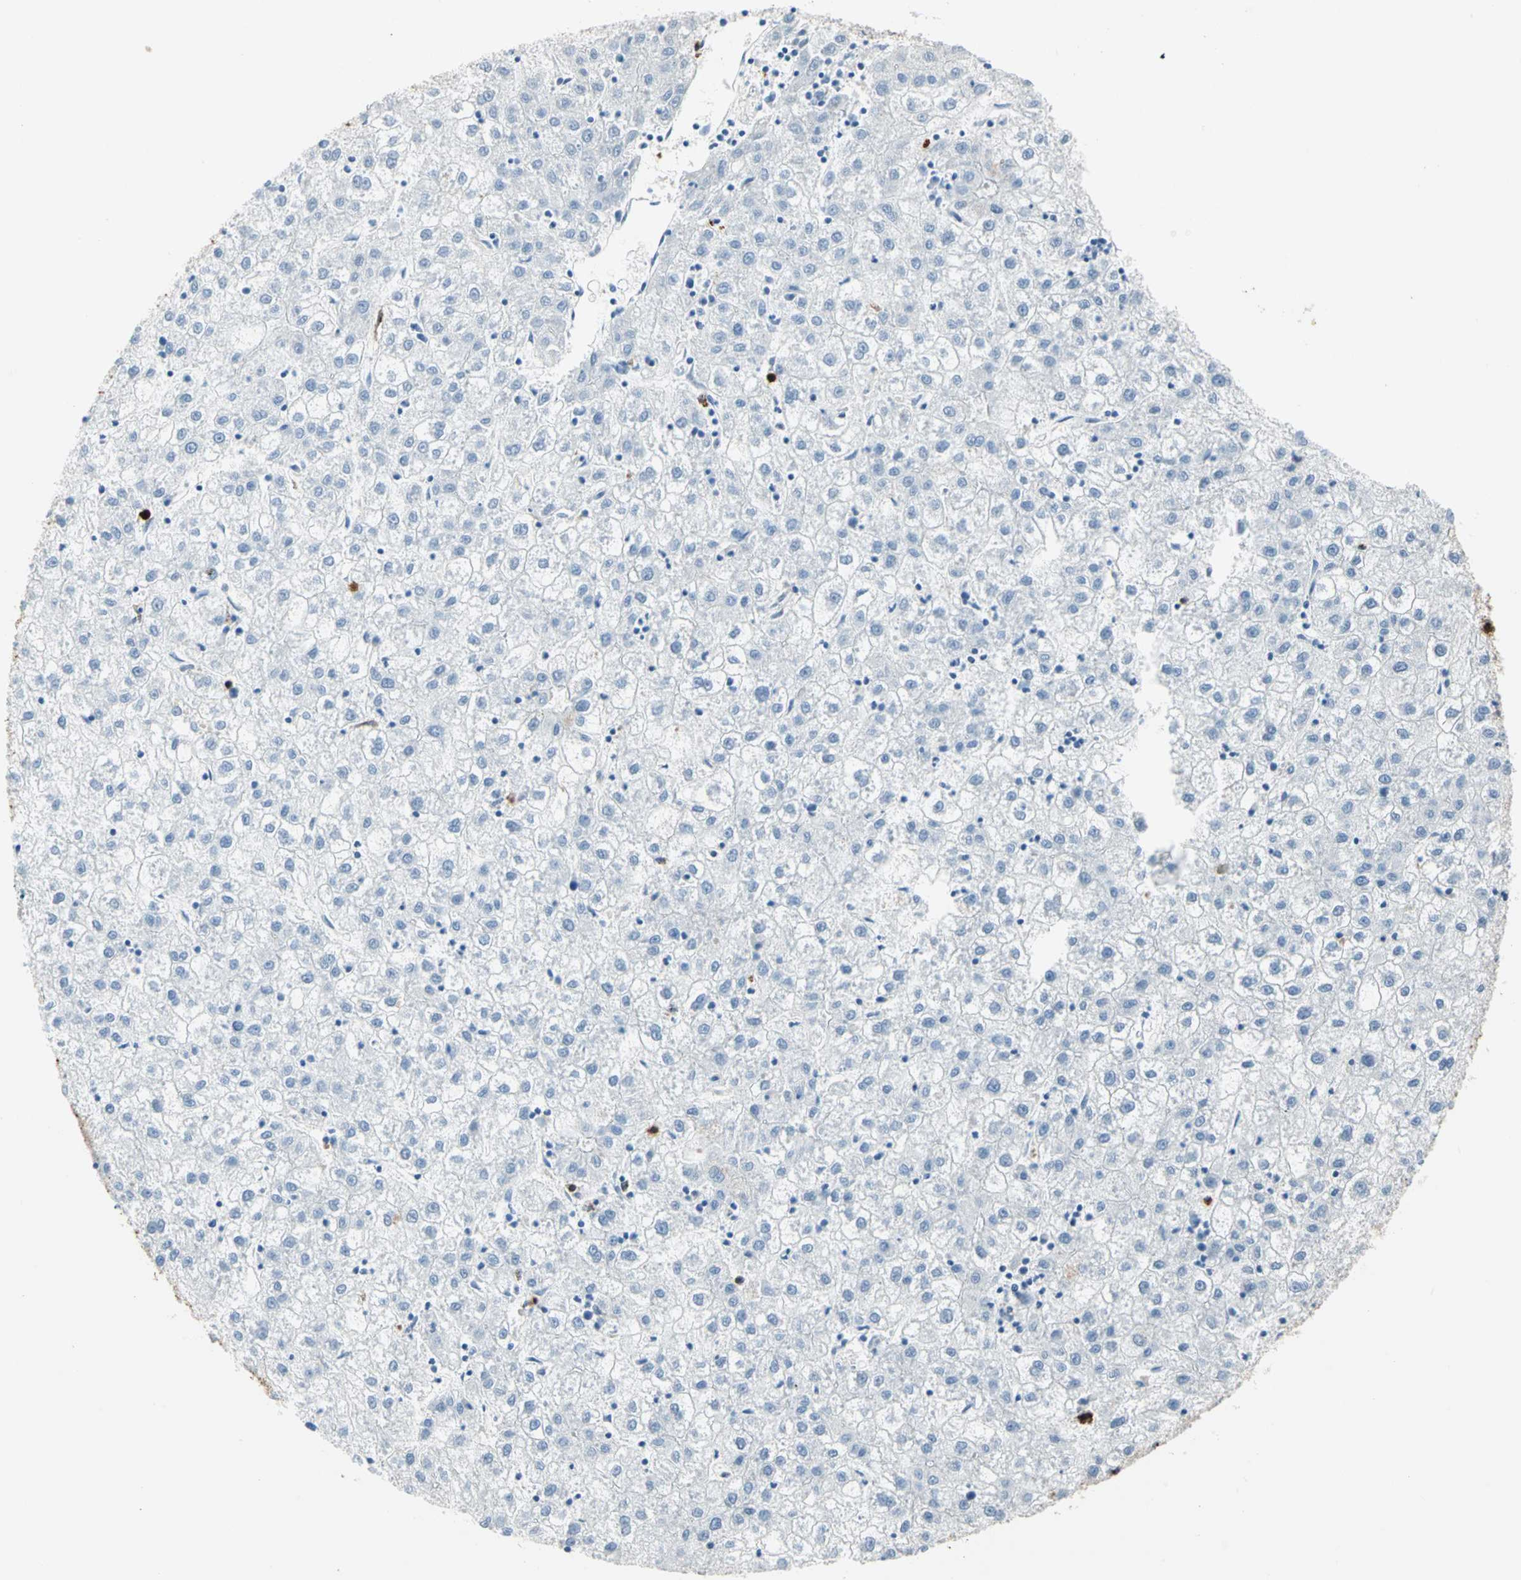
{"staining": {"intensity": "negative", "quantity": "none", "location": "none"}, "tissue": "liver cancer", "cell_type": "Tumor cells", "image_type": "cancer", "snomed": [{"axis": "morphology", "description": "Carcinoma, Hepatocellular, NOS"}, {"axis": "topography", "description": "Liver"}], "caption": "Immunohistochemistry (IHC) histopathology image of neoplastic tissue: human liver hepatocellular carcinoma stained with DAB shows no significant protein staining in tumor cells.", "gene": "CLEC4A", "patient": {"sex": "male", "age": 72}}